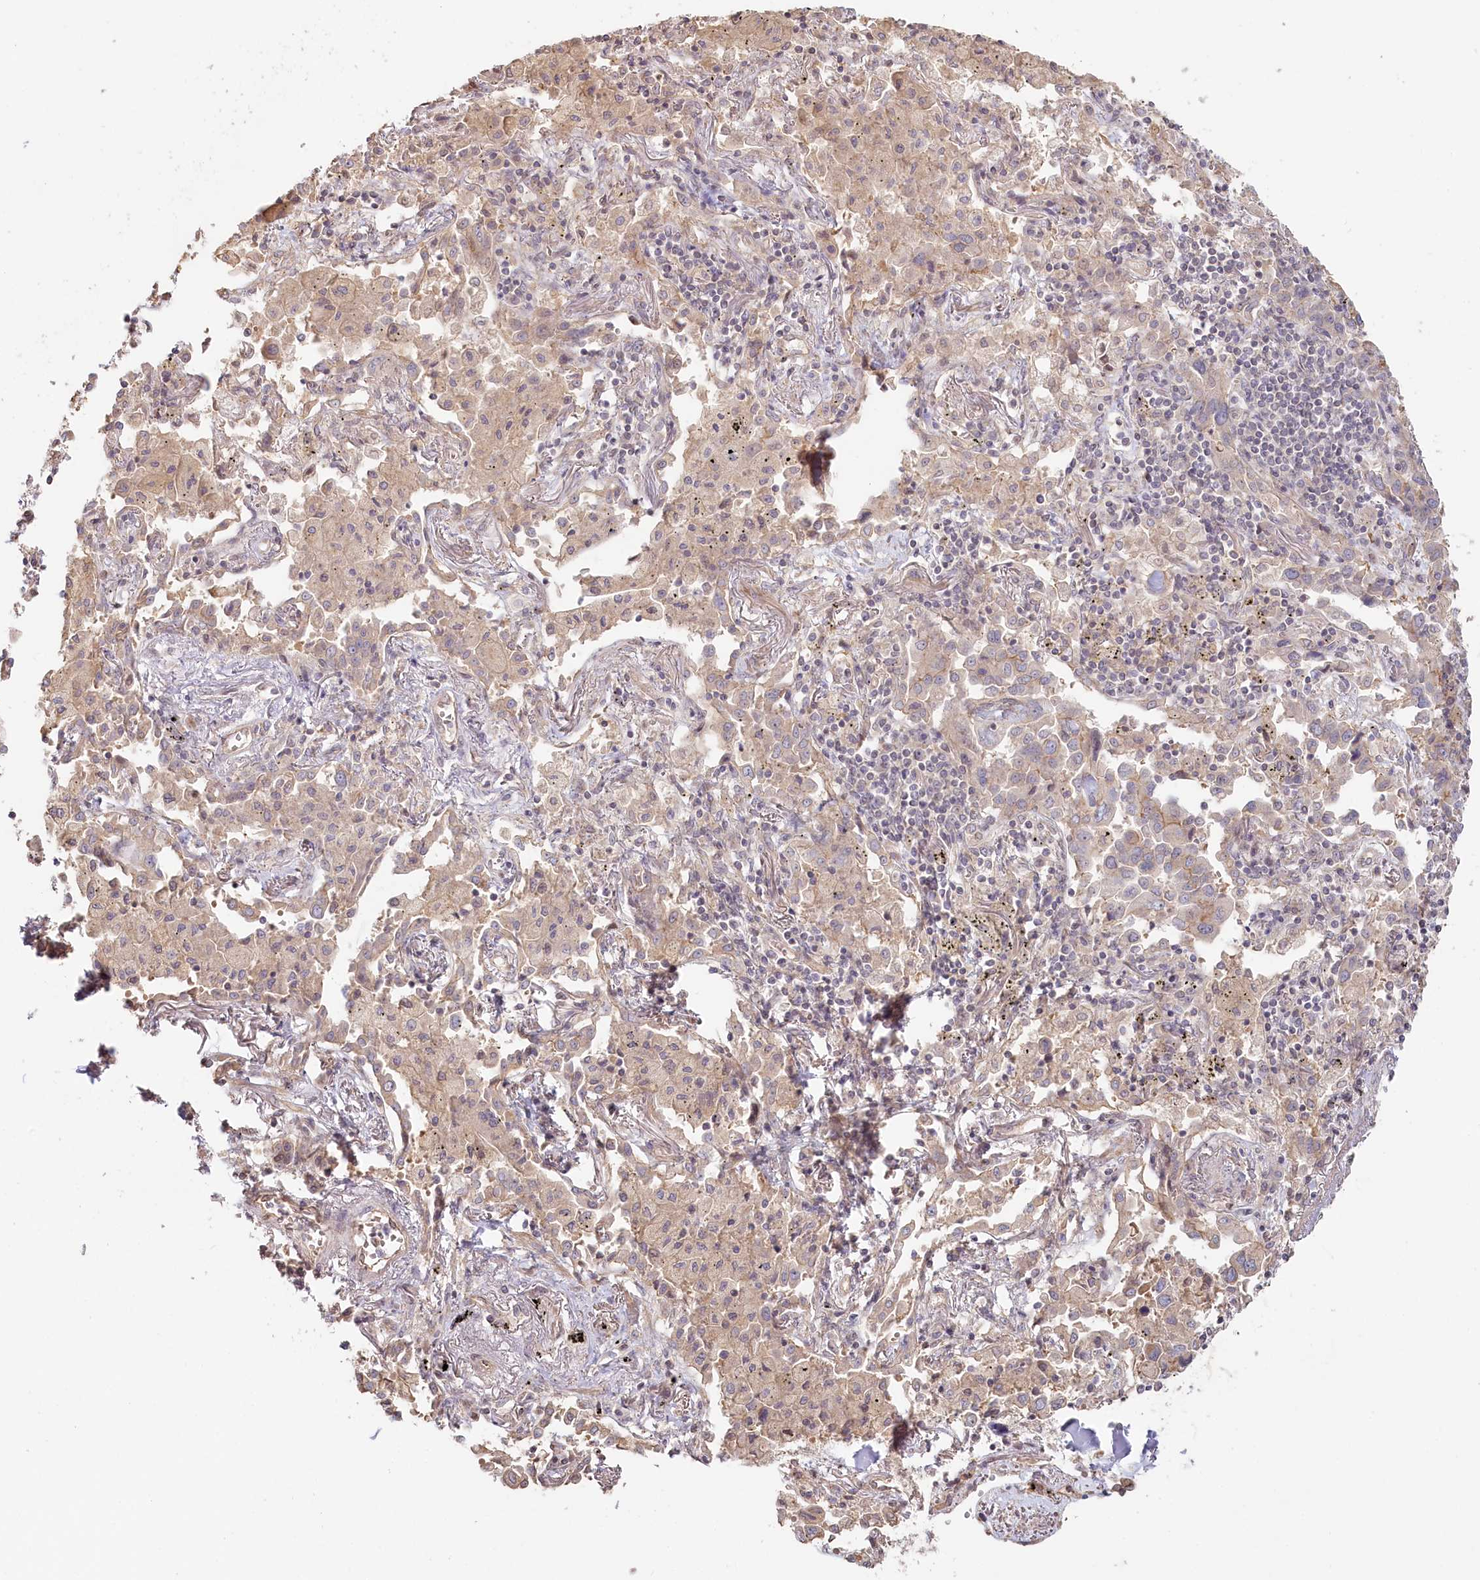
{"staining": {"intensity": "weak", "quantity": "25%-75%", "location": "cytoplasmic/membranous"}, "tissue": "lung cancer", "cell_type": "Tumor cells", "image_type": "cancer", "snomed": [{"axis": "morphology", "description": "Adenocarcinoma, NOS"}, {"axis": "topography", "description": "Lung"}], "caption": "Immunohistochemical staining of human lung cancer exhibits low levels of weak cytoplasmic/membranous protein expression in about 25%-75% of tumor cells. (DAB IHC, brown staining for protein, blue staining for nuclei).", "gene": "TCHP", "patient": {"sex": "male", "age": 67}}